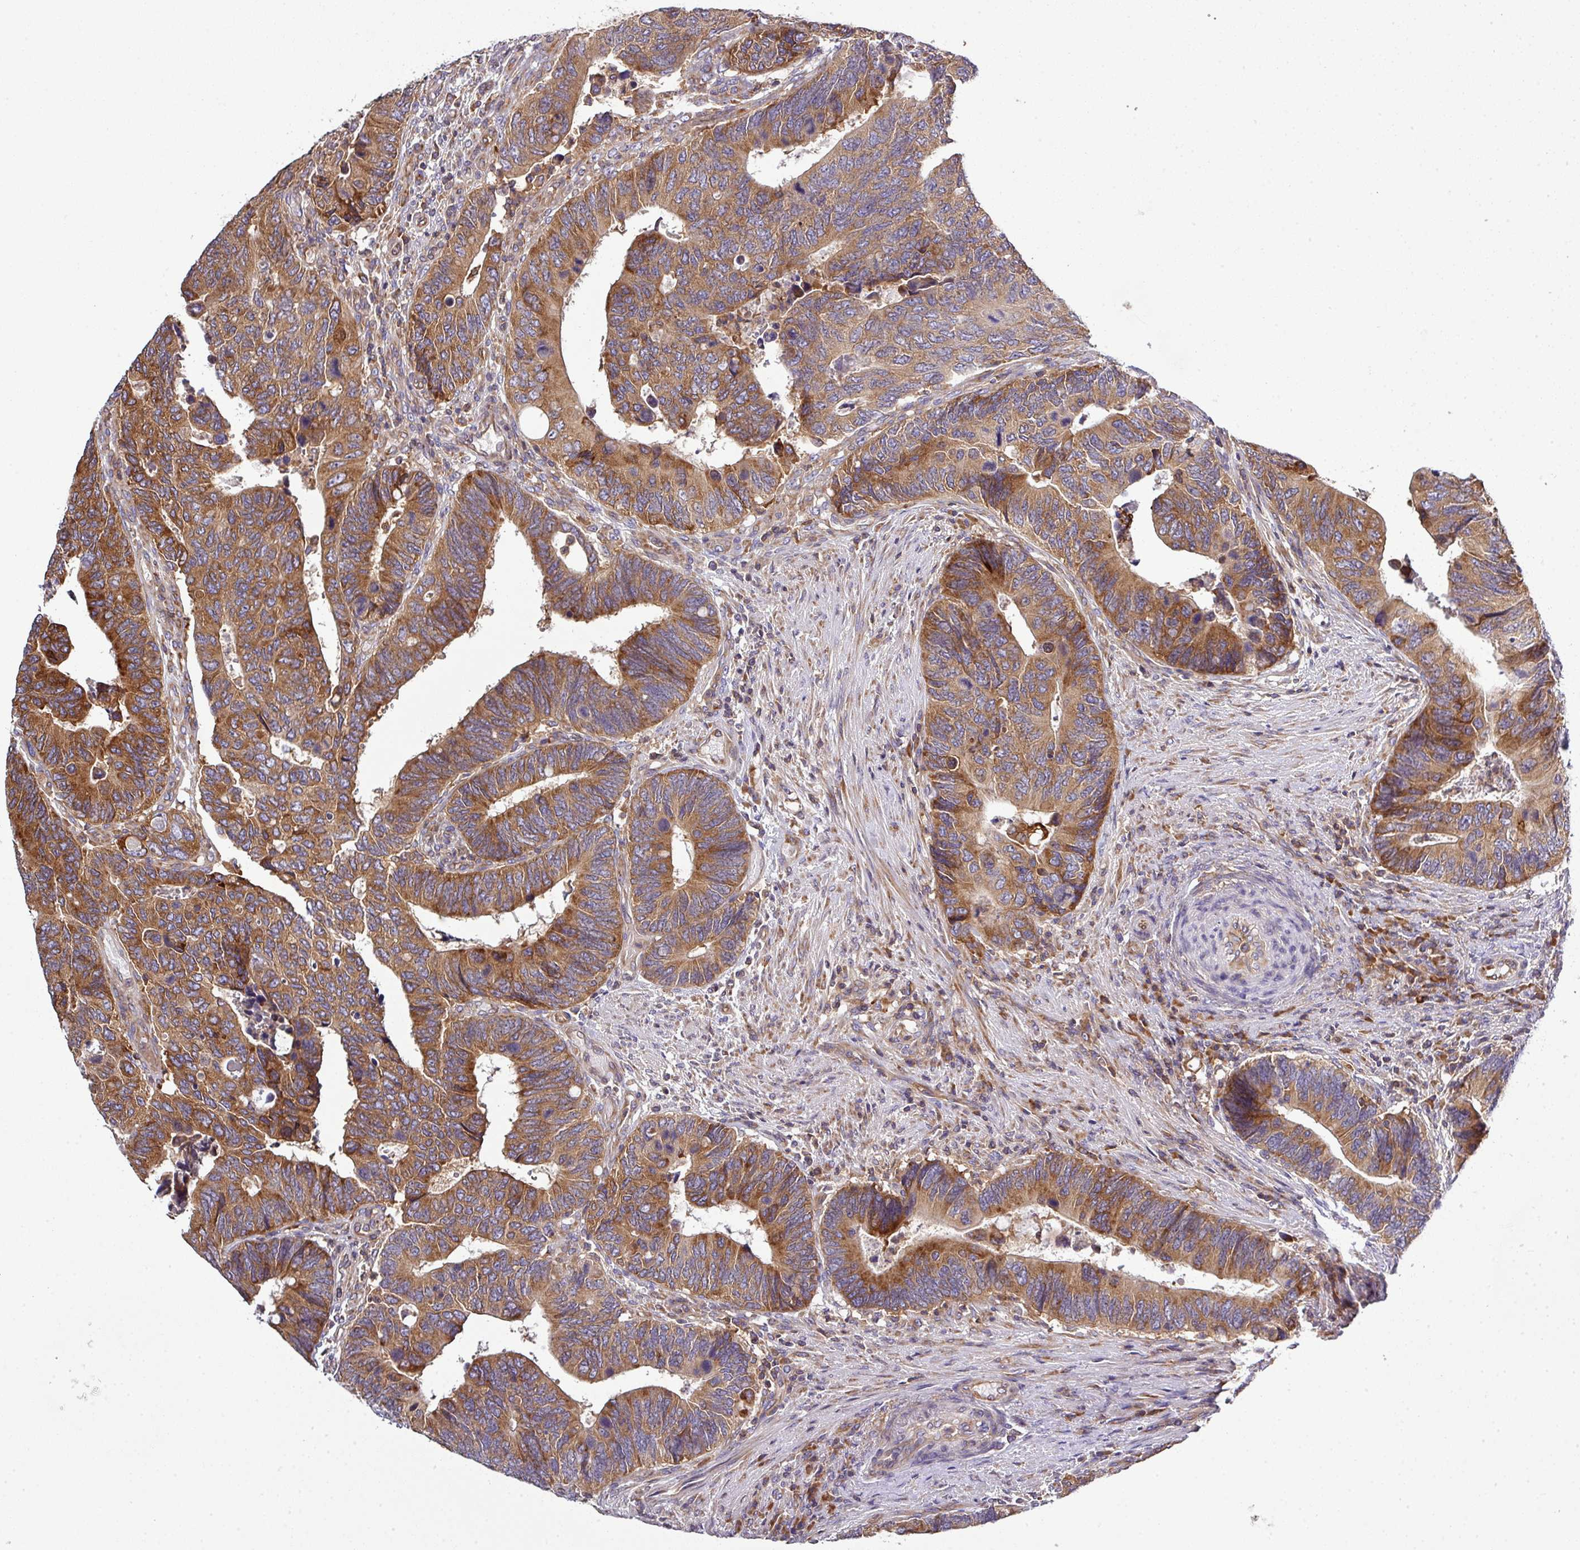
{"staining": {"intensity": "moderate", "quantity": ">75%", "location": "cytoplasmic/membranous"}, "tissue": "colorectal cancer", "cell_type": "Tumor cells", "image_type": "cancer", "snomed": [{"axis": "morphology", "description": "Adenocarcinoma, NOS"}, {"axis": "topography", "description": "Colon"}], "caption": "The immunohistochemical stain shows moderate cytoplasmic/membranous expression in tumor cells of colorectal cancer (adenocarcinoma) tissue. (DAB IHC with brightfield microscopy, high magnification).", "gene": "LRRC74B", "patient": {"sex": "male", "age": 87}}